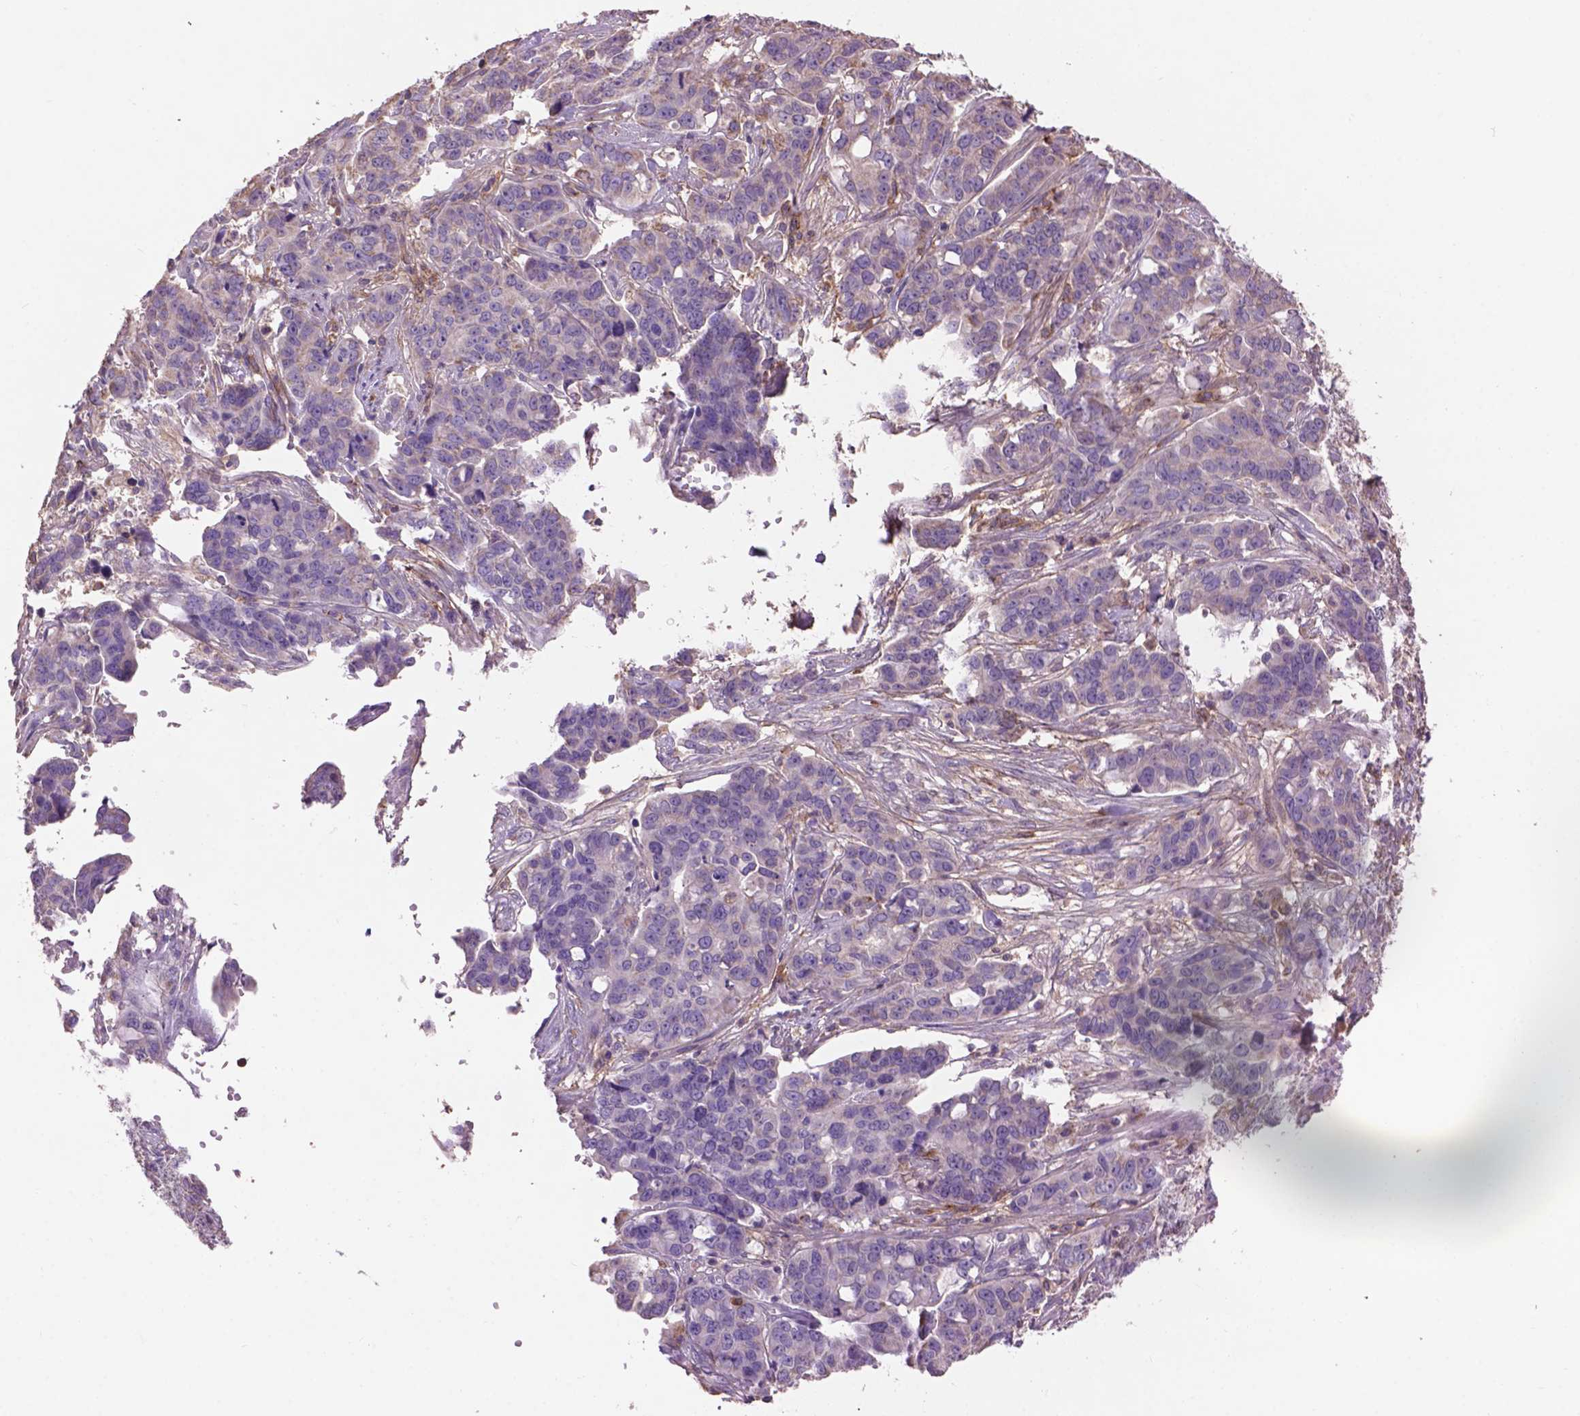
{"staining": {"intensity": "negative", "quantity": "none", "location": "none"}, "tissue": "ovarian cancer", "cell_type": "Tumor cells", "image_type": "cancer", "snomed": [{"axis": "morphology", "description": "Carcinoma, endometroid"}, {"axis": "topography", "description": "Ovary"}], "caption": "Tumor cells show no significant protein expression in ovarian cancer.", "gene": "LRRC3C", "patient": {"sex": "female", "age": 78}}